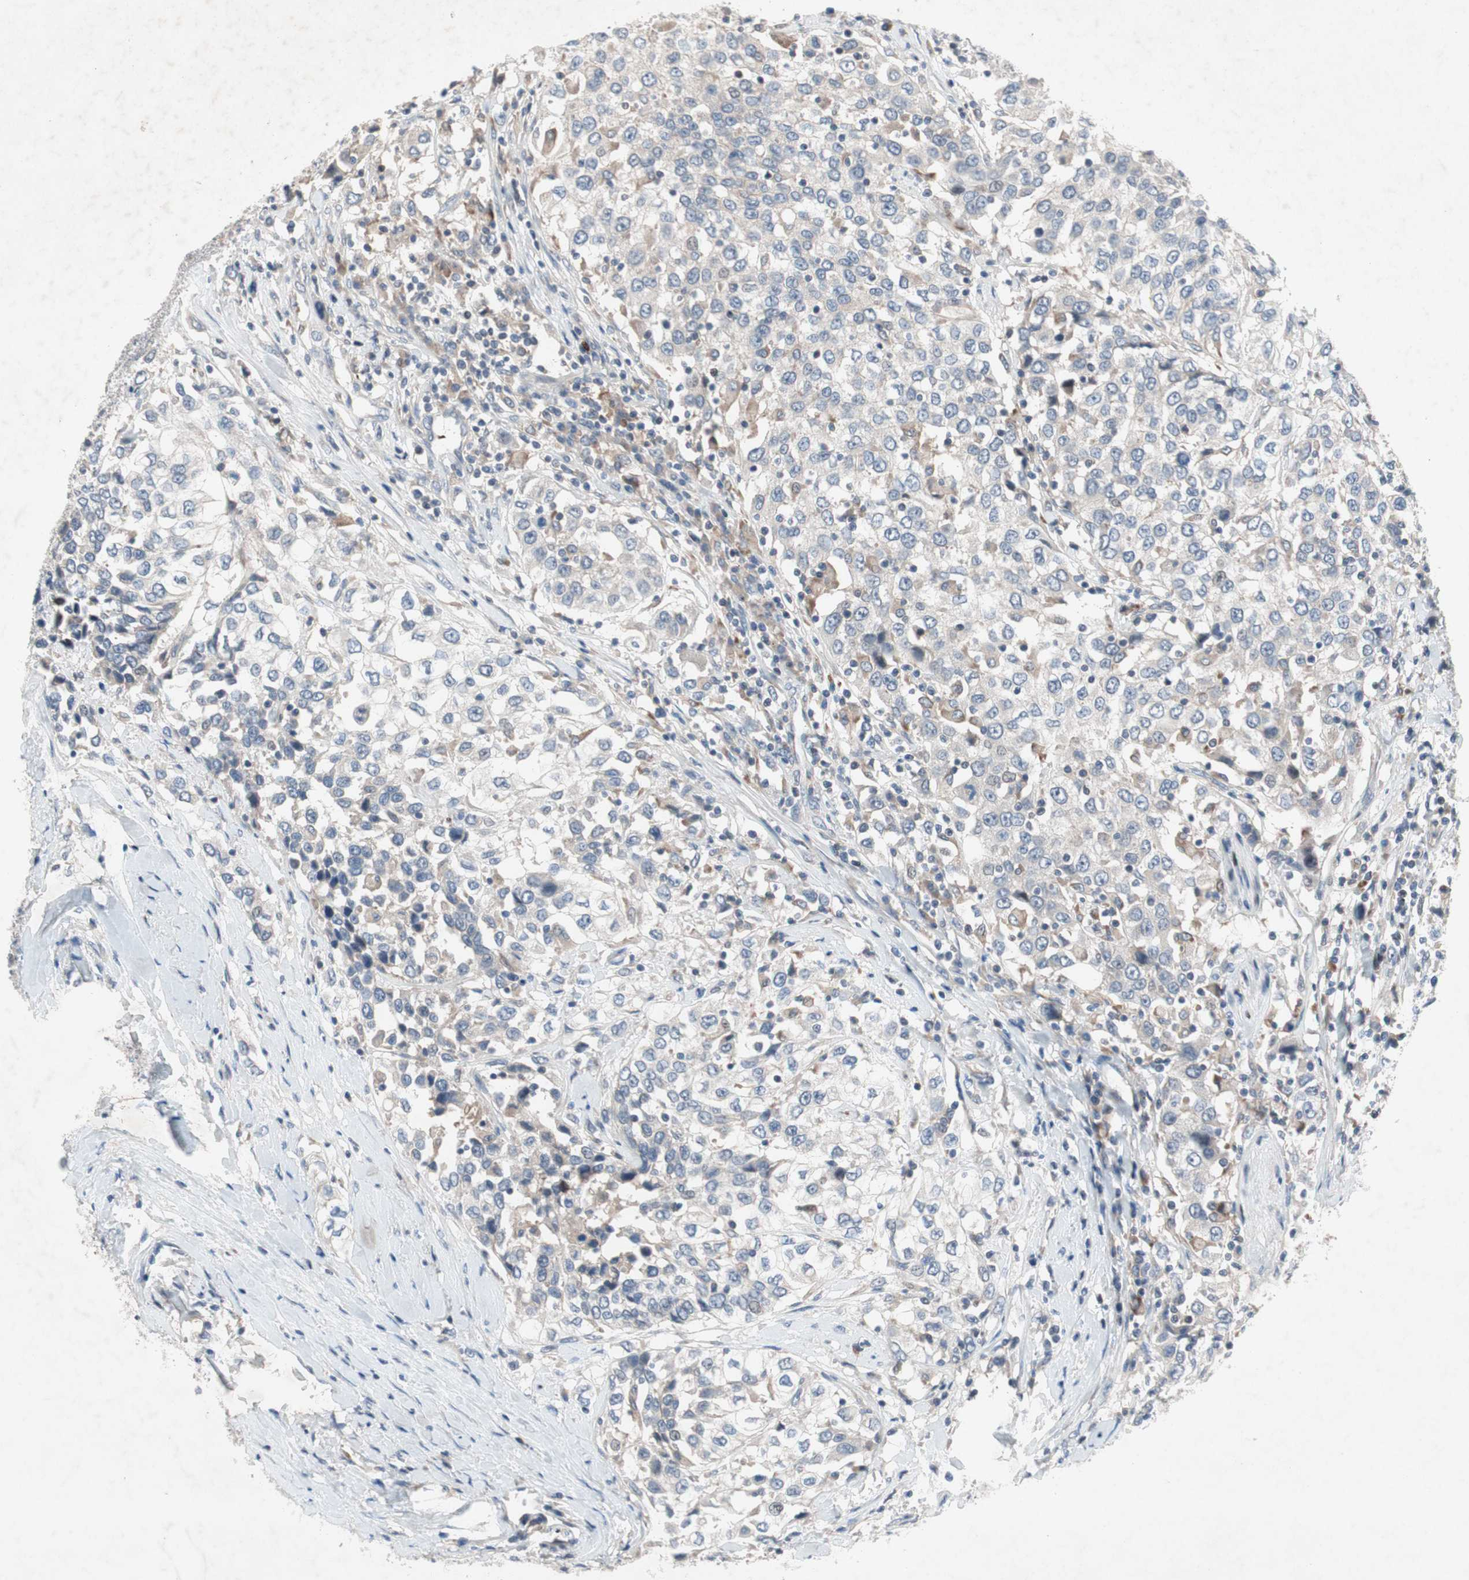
{"staining": {"intensity": "negative", "quantity": "none", "location": "none"}, "tissue": "urothelial cancer", "cell_type": "Tumor cells", "image_type": "cancer", "snomed": [{"axis": "morphology", "description": "Urothelial carcinoma, High grade"}, {"axis": "topography", "description": "Urinary bladder"}], "caption": "A high-resolution histopathology image shows immunohistochemistry staining of urothelial cancer, which demonstrates no significant positivity in tumor cells.", "gene": "MUTYH", "patient": {"sex": "female", "age": 80}}